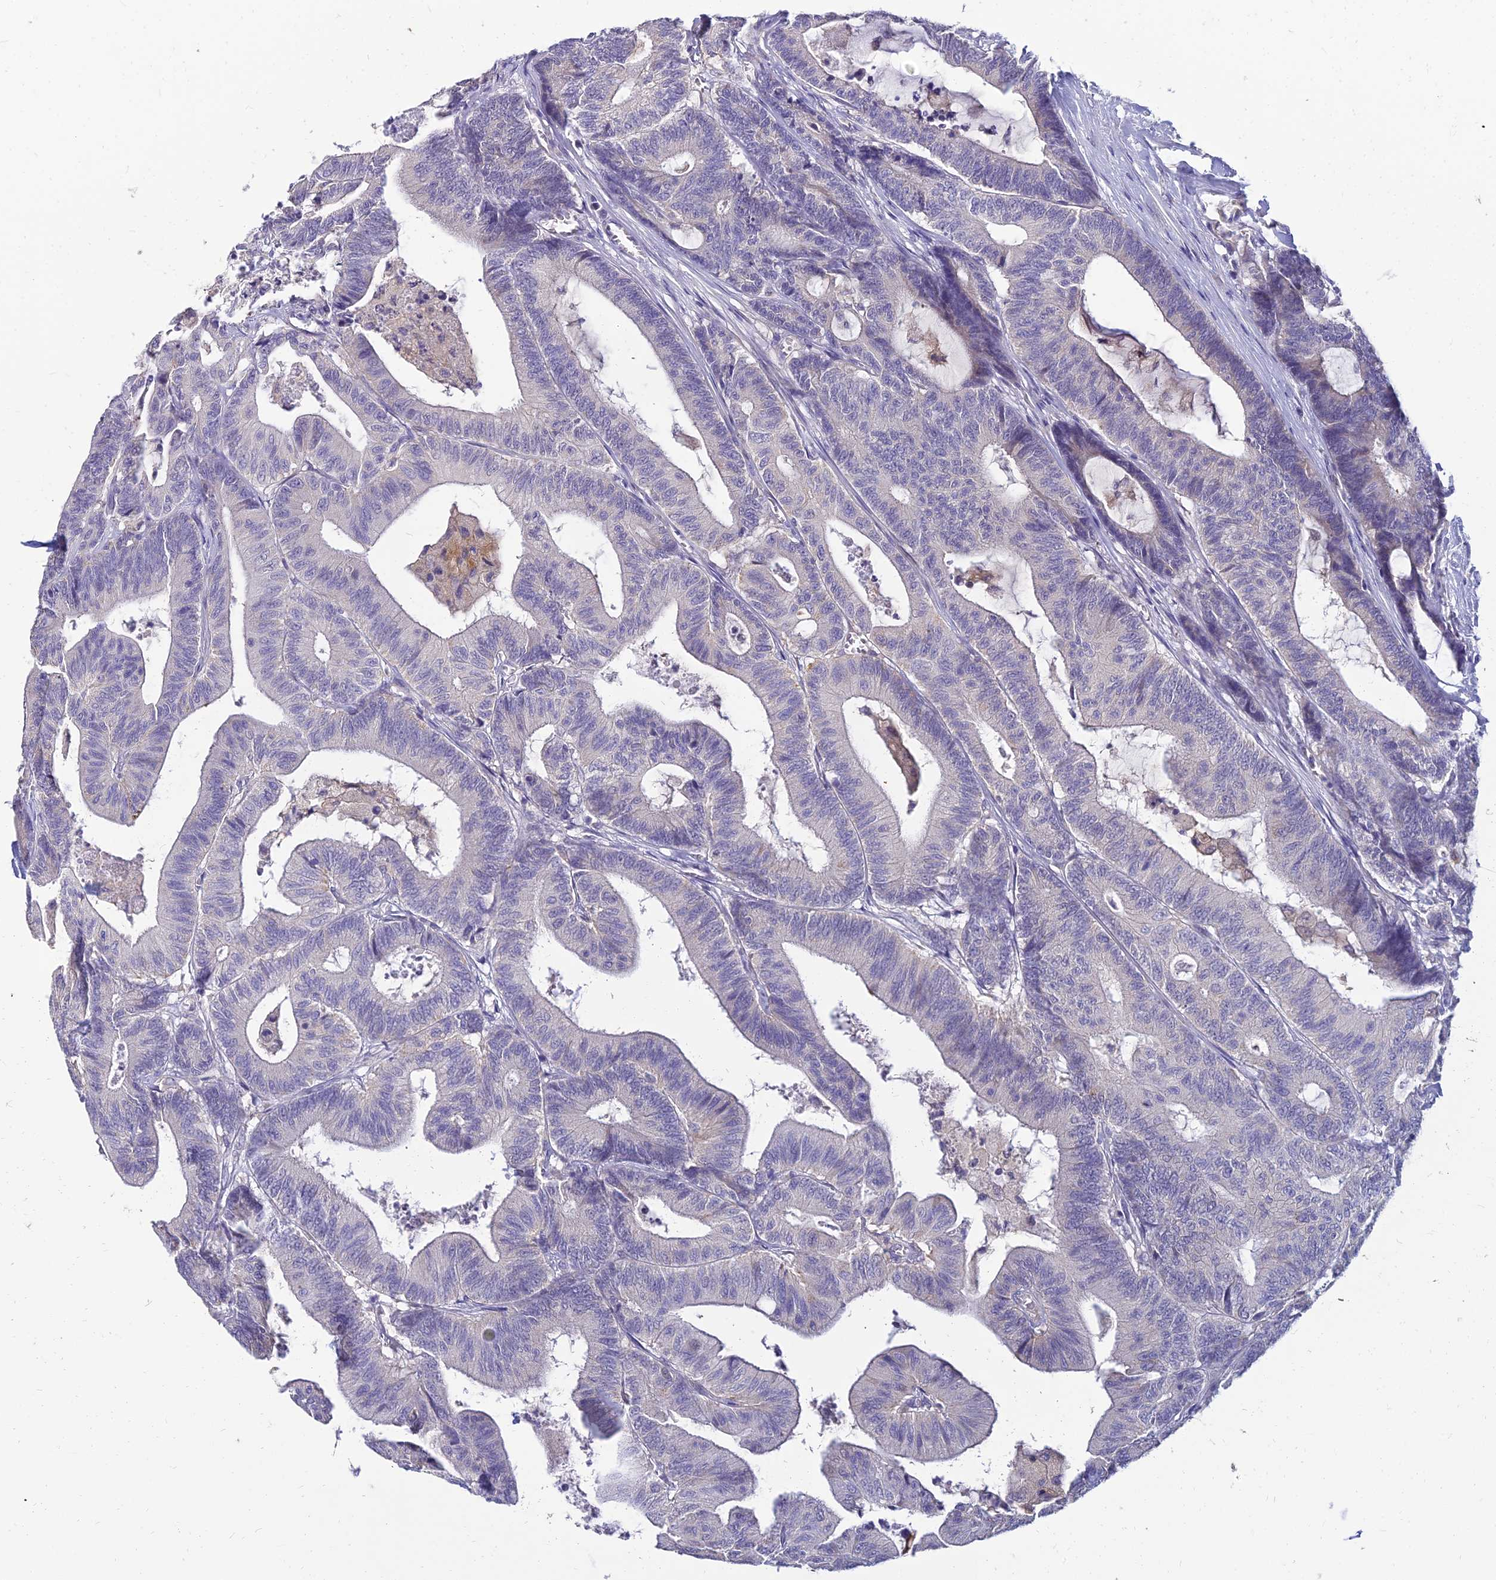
{"staining": {"intensity": "negative", "quantity": "none", "location": "none"}, "tissue": "colorectal cancer", "cell_type": "Tumor cells", "image_type": "cancer", "snomed": [{"axis": "morphology", "description": "Adenocarcinoma, NOS"}, {"axis": "topography", "description": "Colon"}], "caption": "High power microscopy image of an IHC histopathology image of colorectal adenocarcinoma, revealing no significant expression in tumor cells. Brightfield microscopy of immunohistochemistry (IHC) stained with DAB (brown) and hematoxylin (blue), captured at high magnification.", "gene": "NPY", "patient": {"sex": "female", "age": 84}}